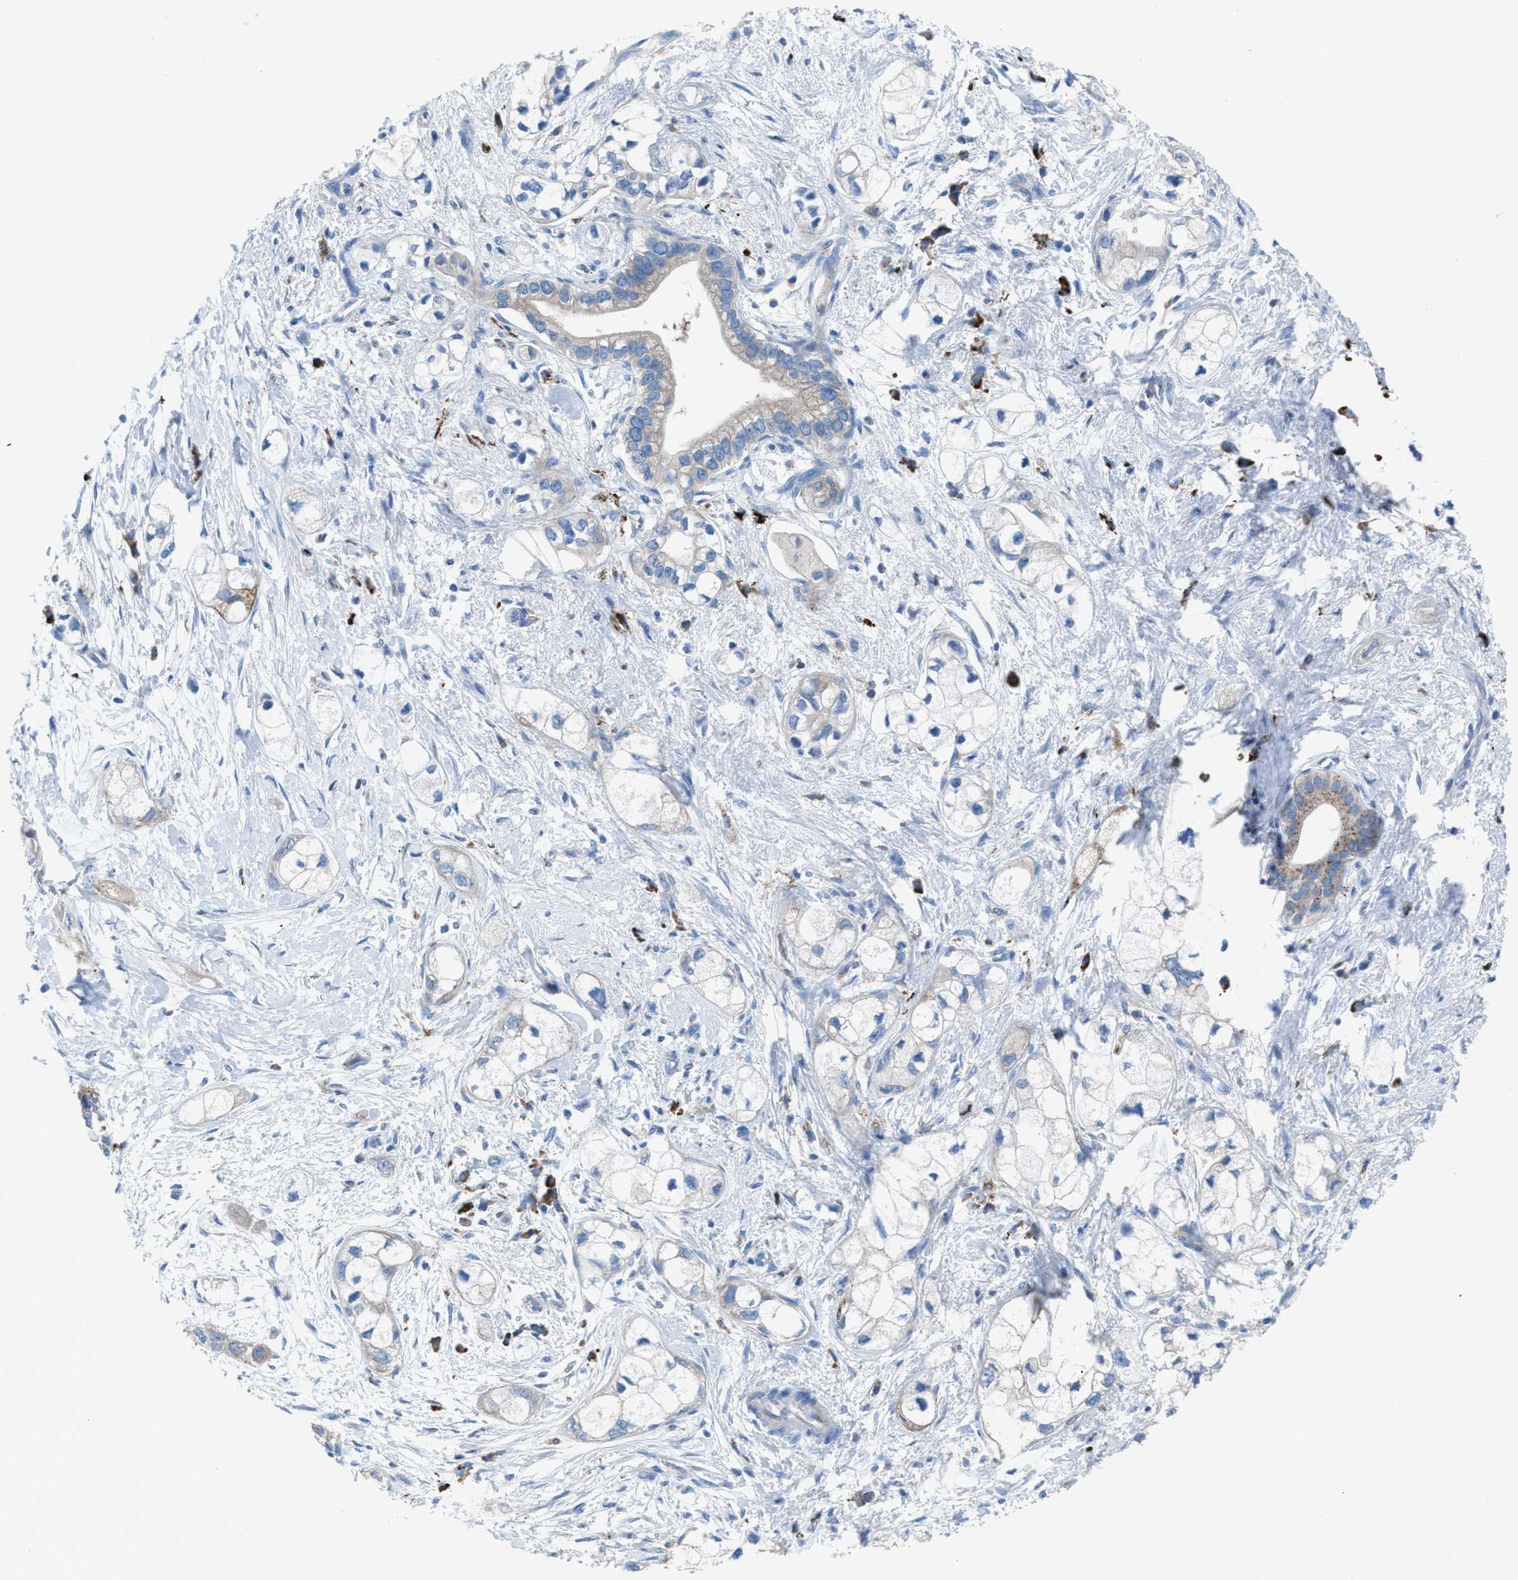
{"staining": {"intensity": "weak", "quantity": "<25%", "location": "cytoplasmic/membranous"}, "tissue": "pancreatic cancer", "cell_type": "Tumor cells", "image_type": "cancer", "snomed": [{"axis": "morphology", "description": "Adenocarcinoma, NOS"}, {"axis": "topography", "description": "Pancreas"}], "caption": "Pancreatic cancer (adenocarcinoma) was stained to show a protein in brown. There is no significant positivity in tumor cells.", "gene": "CD1B", "patient": {"sex": "male", "age": 74}}